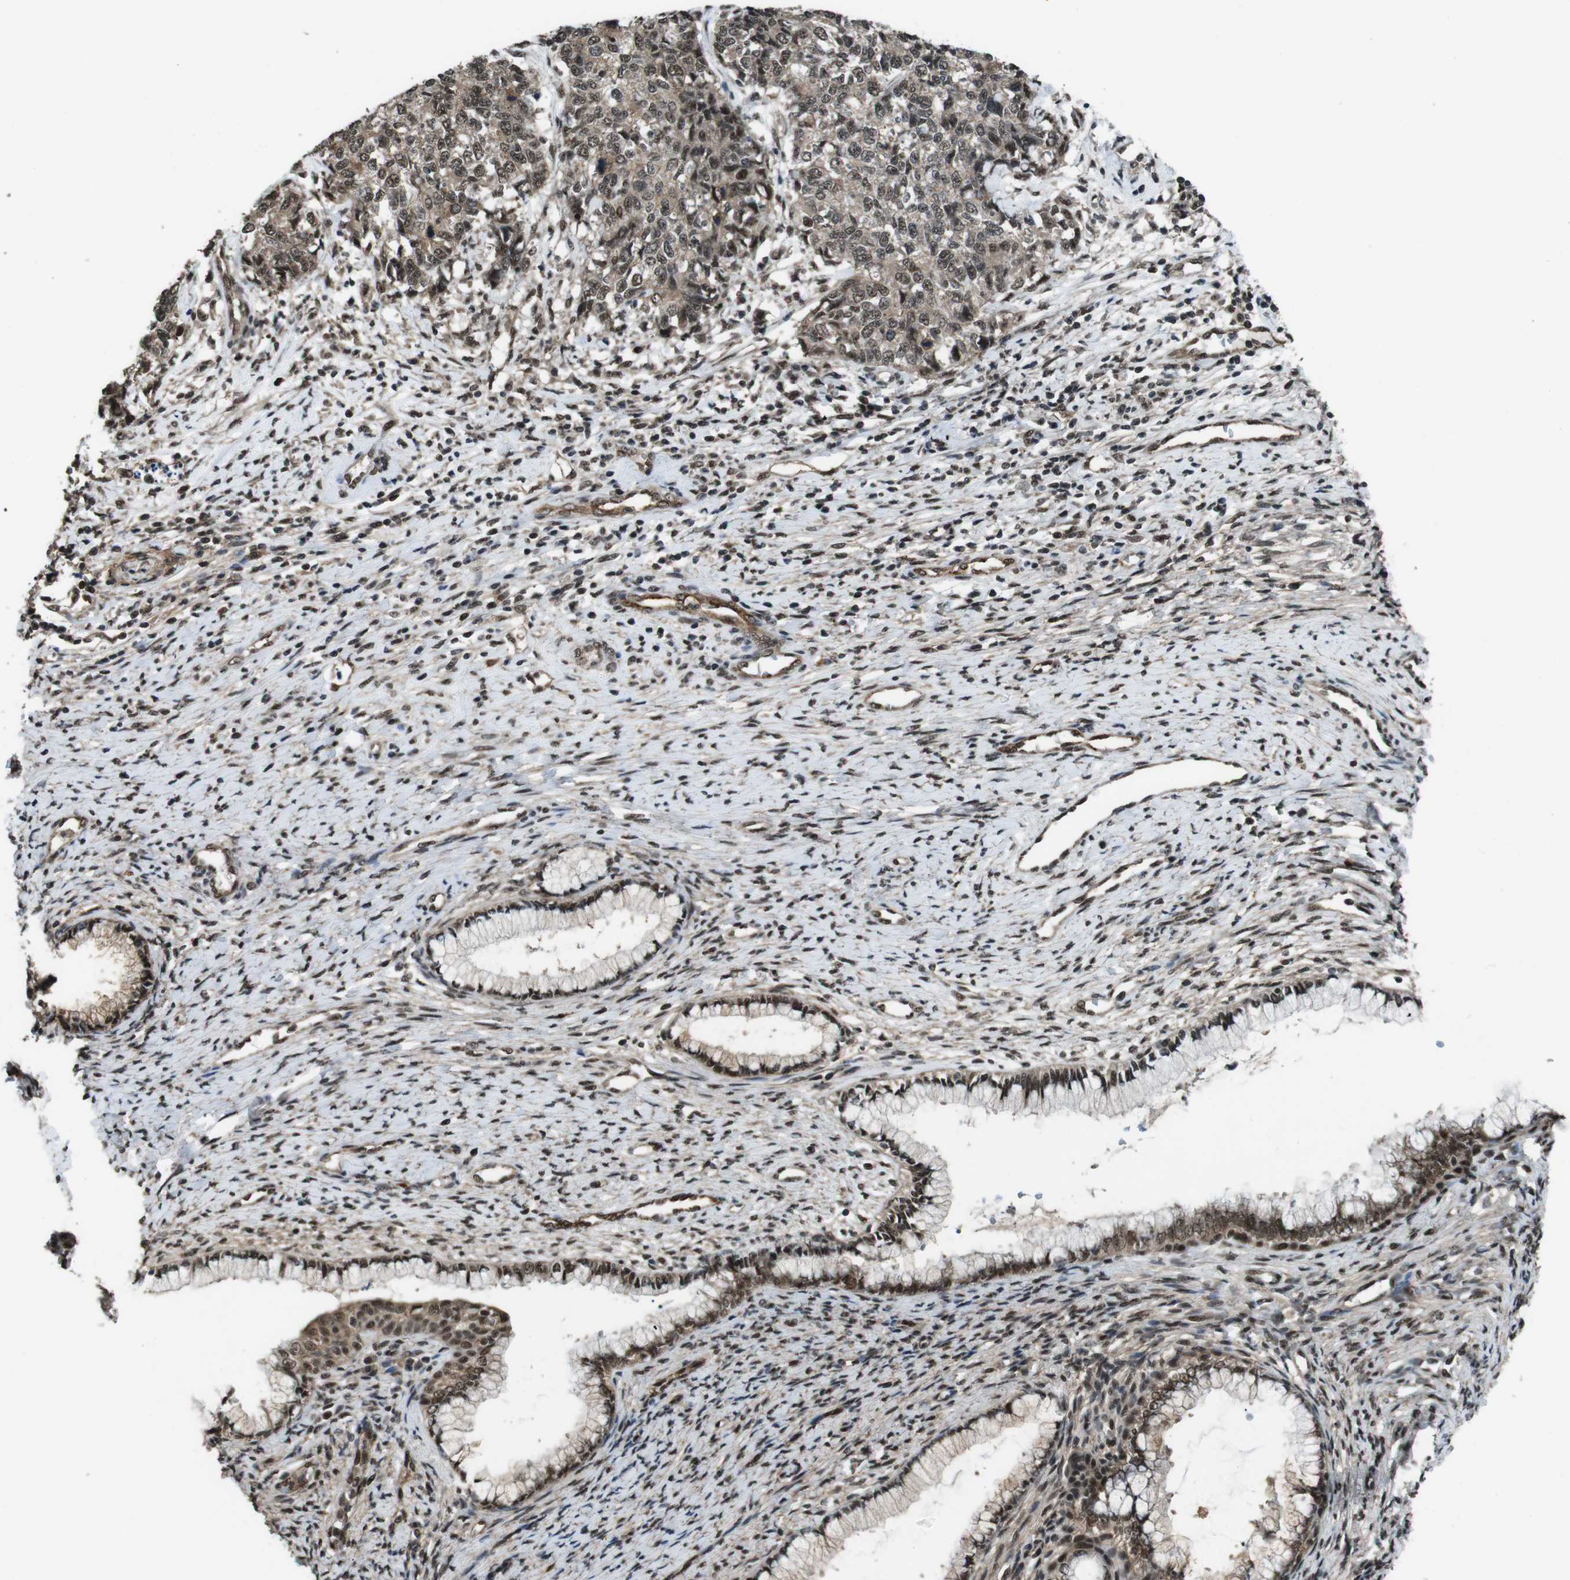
{"staining": {"intensity": "moderate", "quantity": ">75%", "location": "cytoplasmic/membranous,nuclear"}, "tissue": "cervical cancer", "cell_type": "Tumor cells", "image_type": "cancer", "snomed": [{"axis": "morphology", "description": "Squamous cell carcinoma, NOS"}, {"axis": "topography", "description": "Cervix"}], "caption": "Immunohistochemical staining of cervical cancer (squamous cell carcinoma) reveals moderate cytoplasmic/membranous and nuclear protein expression in approximately >75% of tumor cells. Ihc stains the protein of interest in brown and the nuclei are stained blue.", "gene": "NR4A2", "patient": {"sex": "female", "age": 63}}